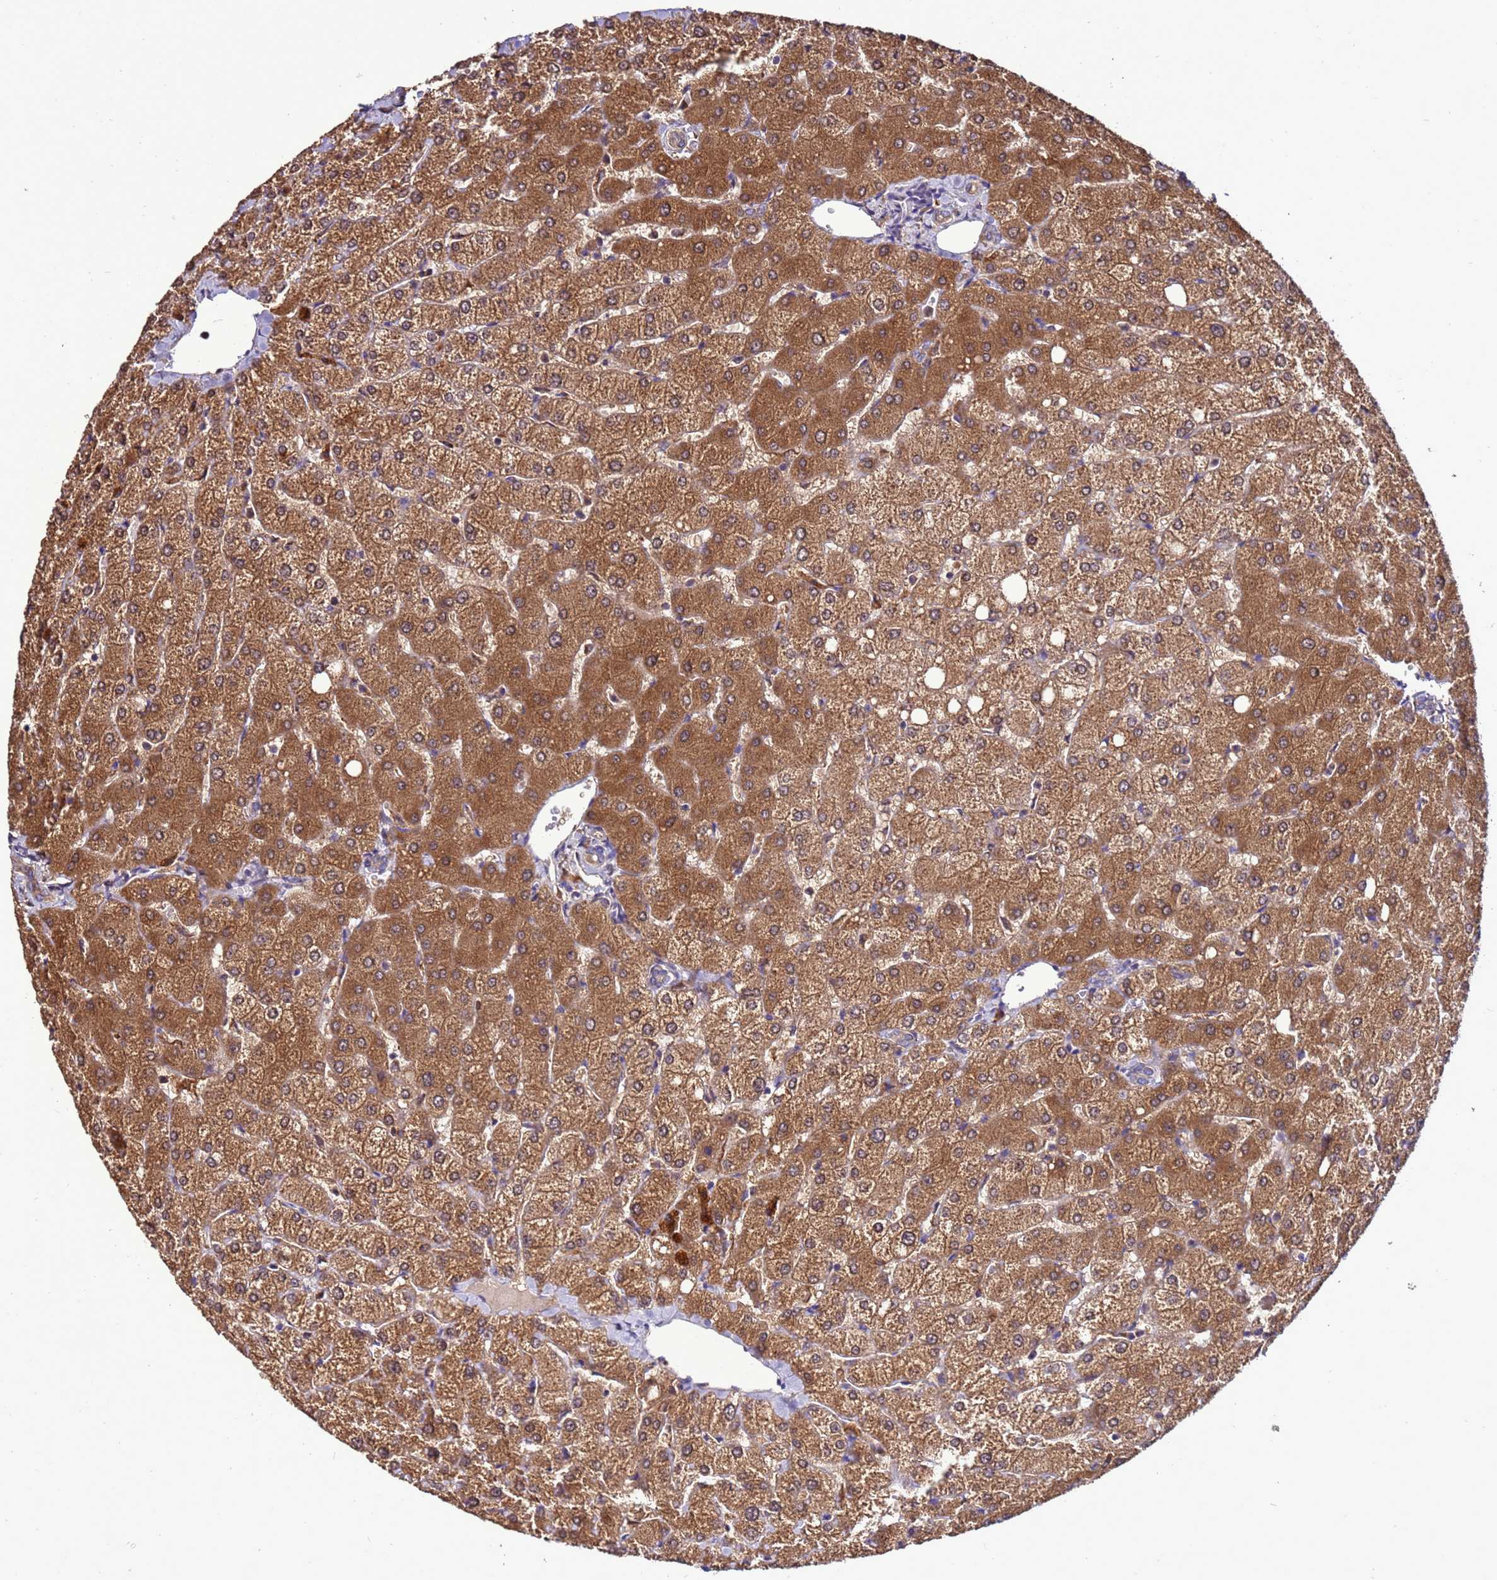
{"staining": {"intensity": "negative", "quantity": "none", "location": "none"}, "tissue": "liver", "cell_type": "Cholangiocytes", "image_type": "normal", "snomed": [{"axis": "morphology", "description": "Normal tissue, NOS"}, {"axis": "topography", "description": "Liver"}], "caption": "DAB immunohistochemical staining of benign human liver displays no significant staining in cholangiocytes.", "gene": "ANTKMT", "patient": {"sex": "female", "age": 54}}